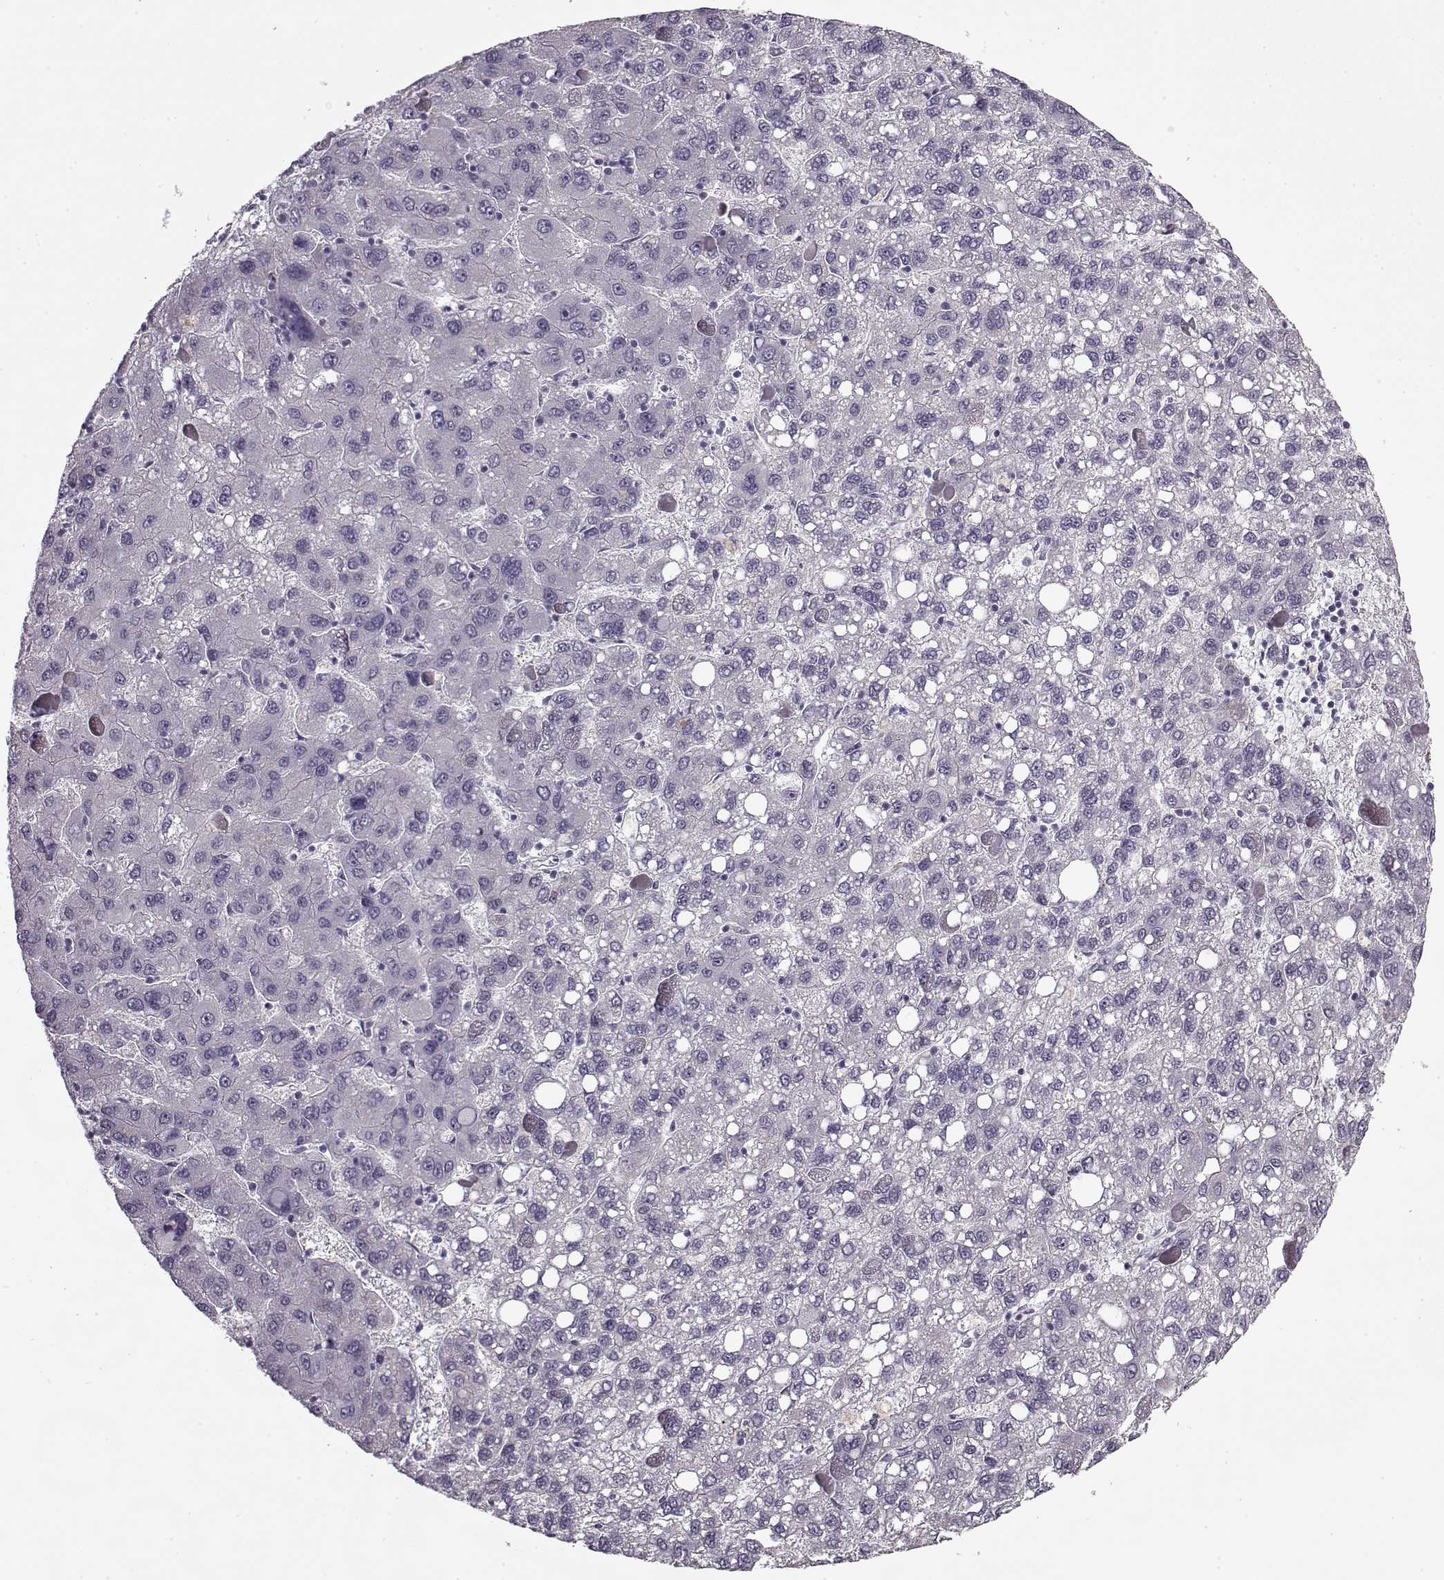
{"staining": {"intensity": "negative", "quantity": "none", "location": "none"}, "tissue": "liver cancer", "cell_type": "Tumor cells", "image_type": "cancer", "snomed": [{"axis": "morphology", "description": "Carcinoma, Hepatocellular, NOS"}, {"axis": "topography", "description": "Liver"}], "caption": "Photomicrograph shows no significant protein staining in tumor cells of hepatocellular carcinoma (liver).", "gene": "KRT9", "patient": {"sex": "female", "age": 82}}